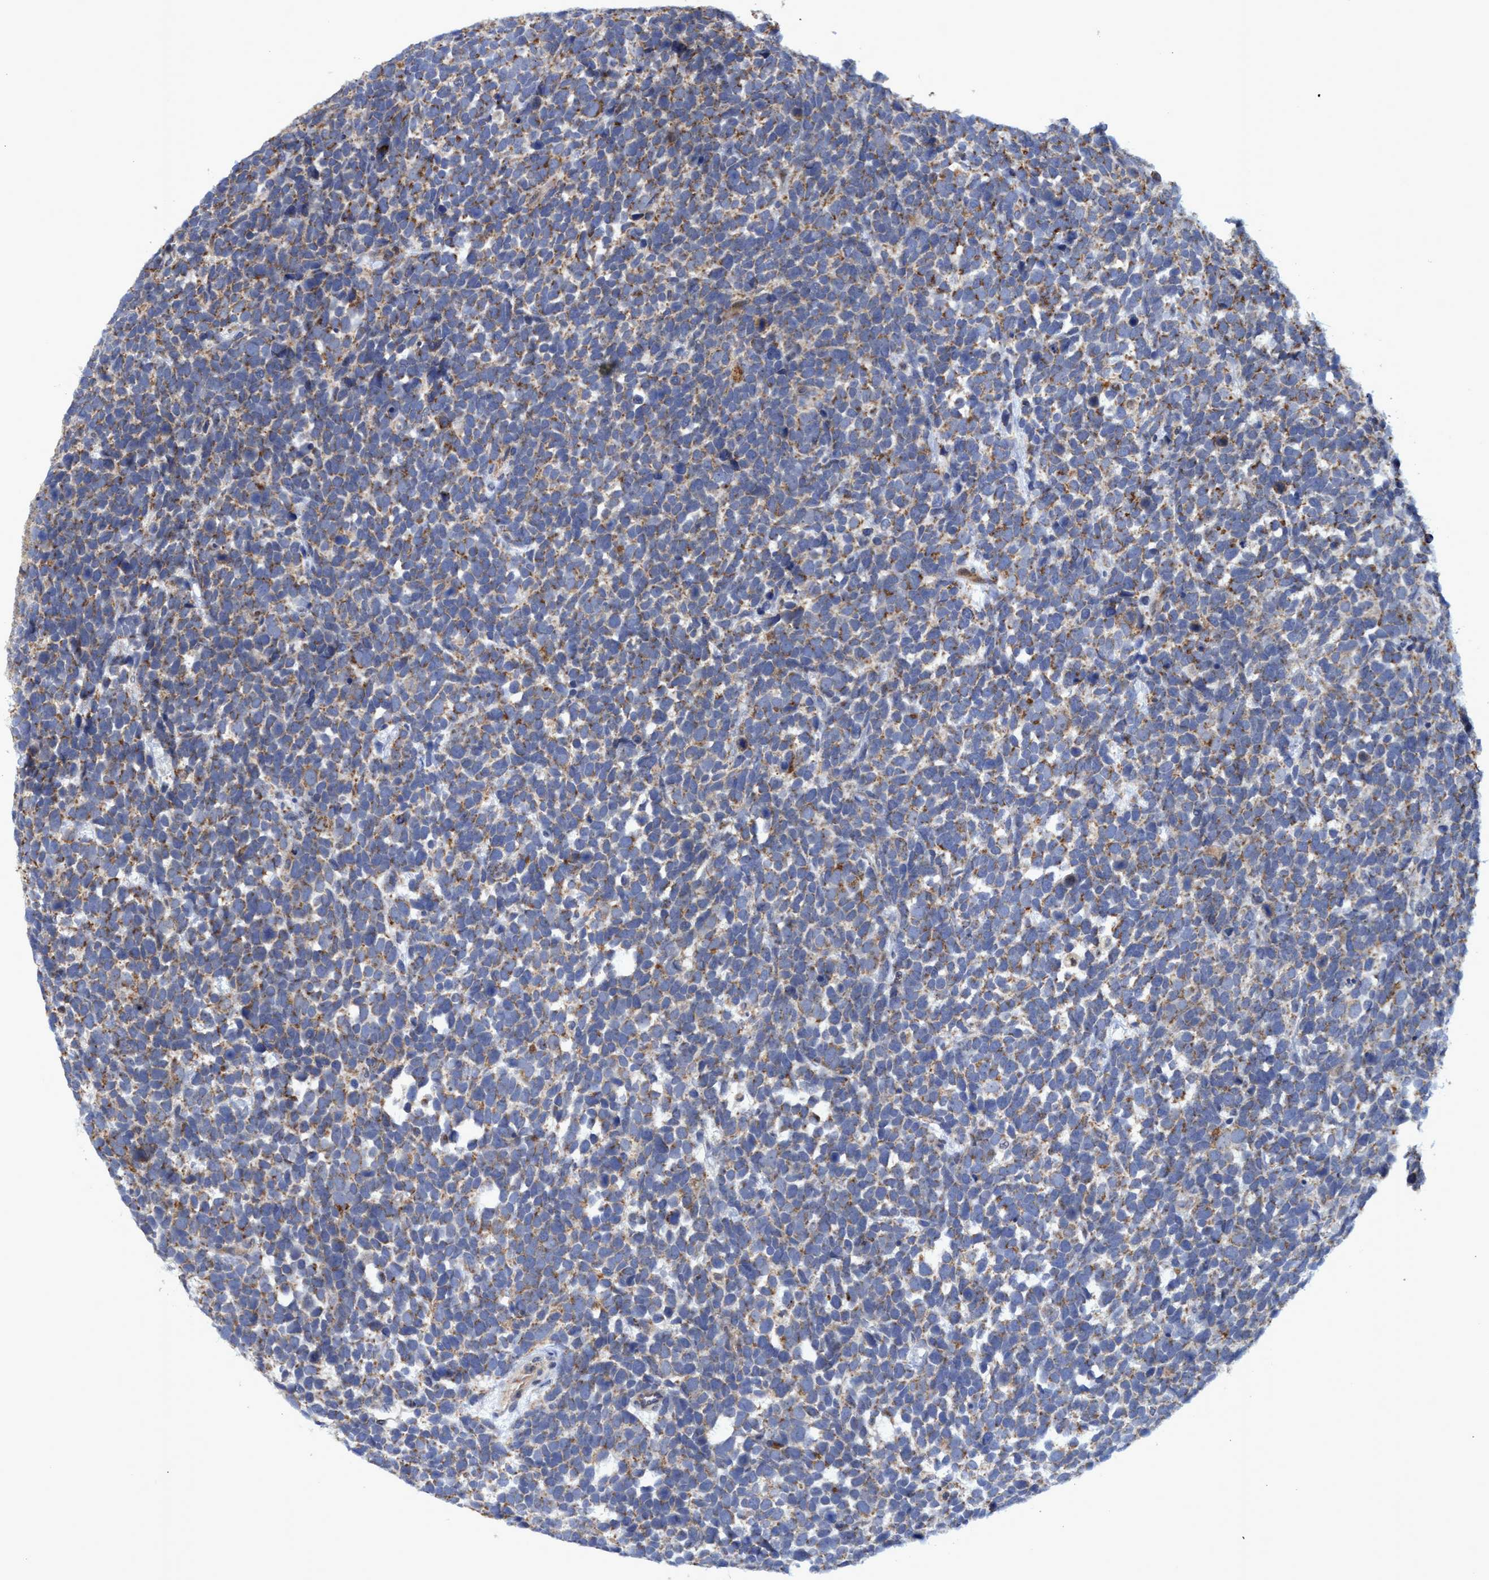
{"staining": {"intensity": "weak", "quantity": ">75%", "location": "cytoplasmic/membranous"}, "tissue": "urothelial cancer", "cell_type": "Tumor cells", "image_type": "cancer", "snomed": [{"axis": "morphology", "description": "Urothelial carcinoma, High grade"}, {"axis": "topography", "description": "Urinary bladder"}], "caption": "There is low levels of weak cytoplasmic/membranous positivity in tumor cells of urothelial cancer, as demonstrated by immunohistochemical staining (brown color).", "gene": "NAT16", "patient": {"sex": "female", "age": 82}}